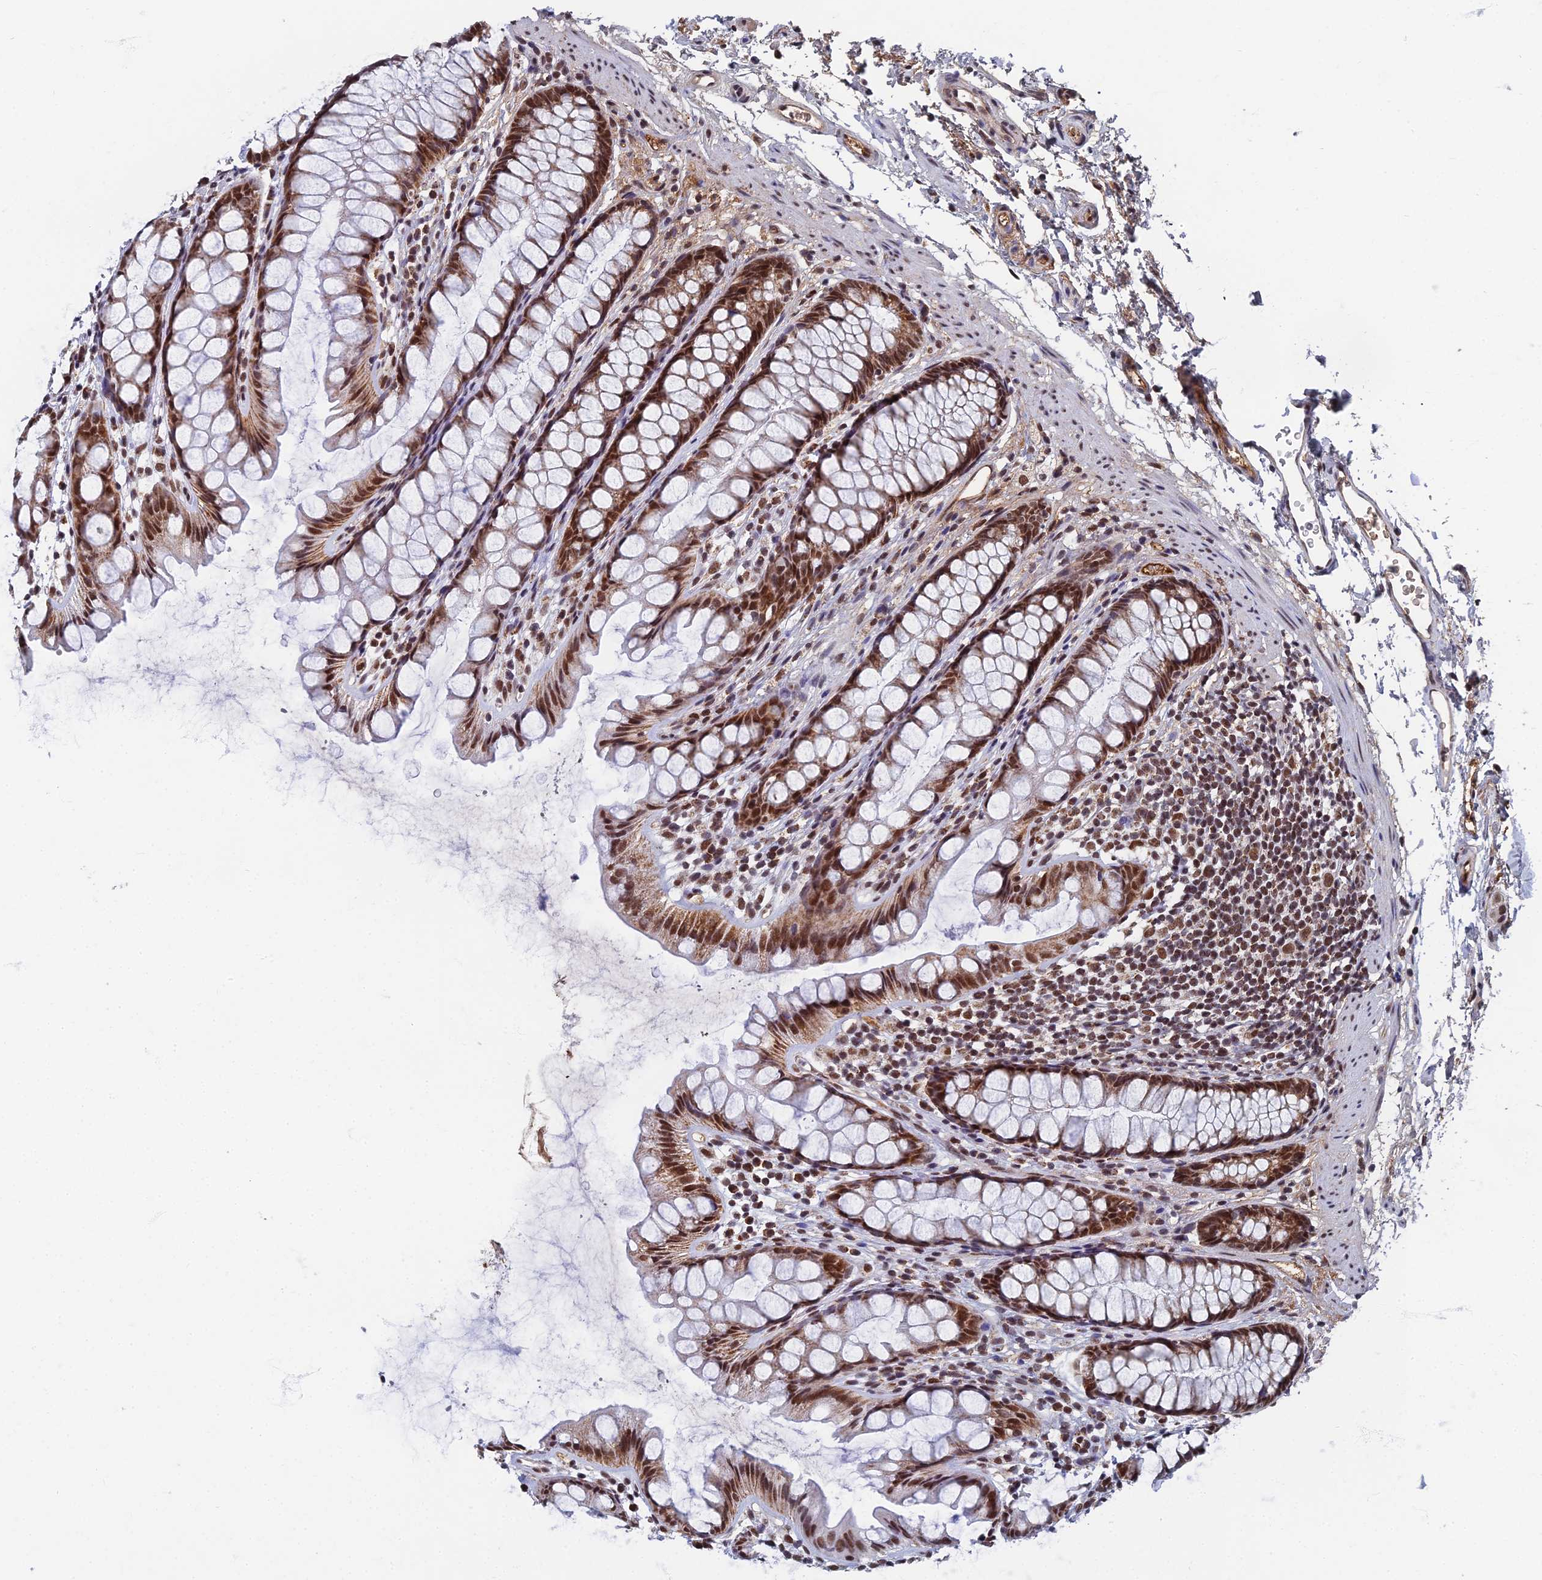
{"staining": {"intensity": "moderate", "quantity": ">75%", "location": "cytoplasmic/membranous,nuclear"}, "tissue": "rectum", "cell_type": "Glandular cells", "image_type": "normal", "snomed": [{"axis": "morphology", "description": "Normal tissue, NOS"}, {"axis": "topography", "description": "Rectum"}], "caption": "Immunohistochemical staining of normal rectum displays >75% levels of moderate cytoplasmic/membranous,nuclear protein staining in about >75% of glandular cells. (Brightfield microscopy of DAB IHC at high magnification).", "gene": "TAF13", "patient": {"sex": "female", "age": 65}}